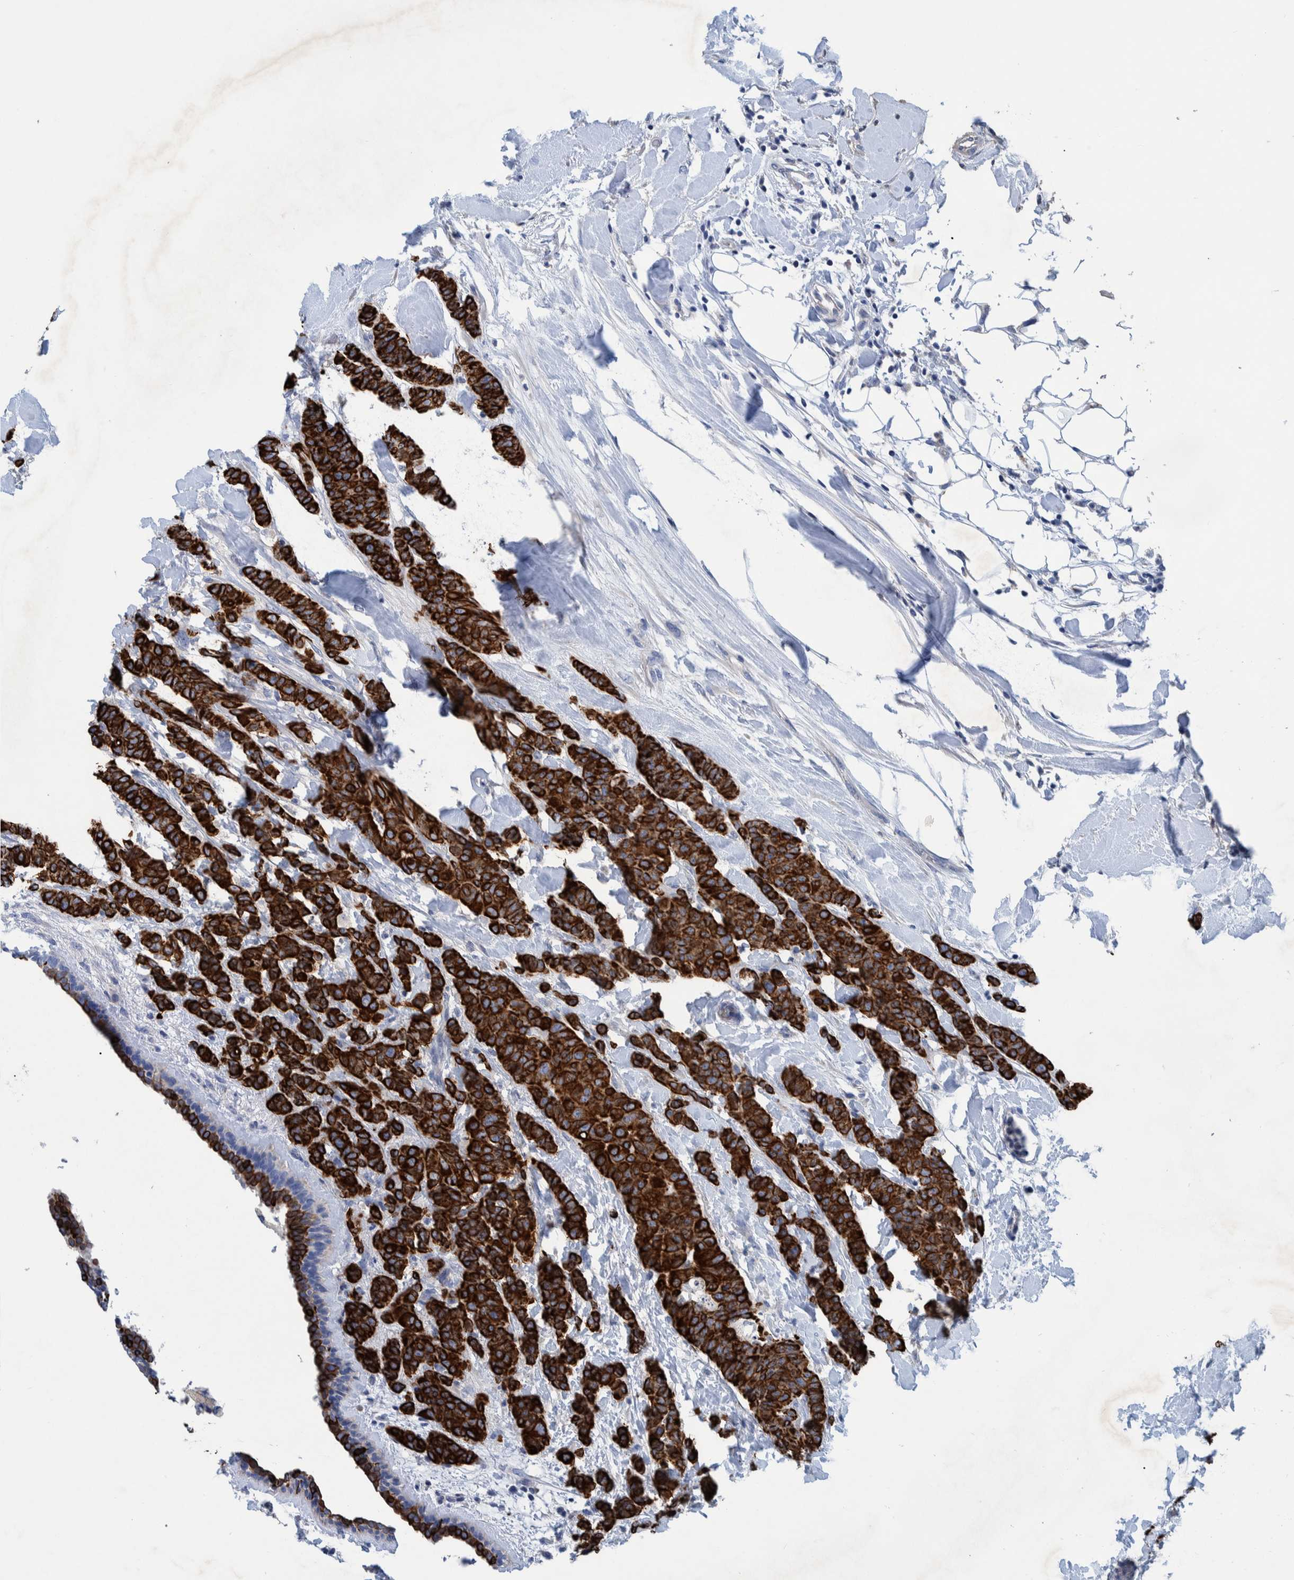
{"staining": {"intensity": "strong", "quantity": ">75%", "location": "cytoplasmic/membranous"}, "tissue": "breast cancer", "cell_type": "Tumor cells", "image_type": "cancer", "snomed": [{"axis": "morphology", "description": "Normal tissue, NOS"}, {"axis": "morphology", "description": "Duct carcinoma"}, {"axis": "topography", "description": "Breast"}], "caption": "Protein expression analysis of infiltrating ductal carcinoma (breast) reveals strong cytoplasmic/membranous positivity in approximately >75% of tumor cells.", "gene": "MKS1", "patient": {"sex": "female", "age": 40}}